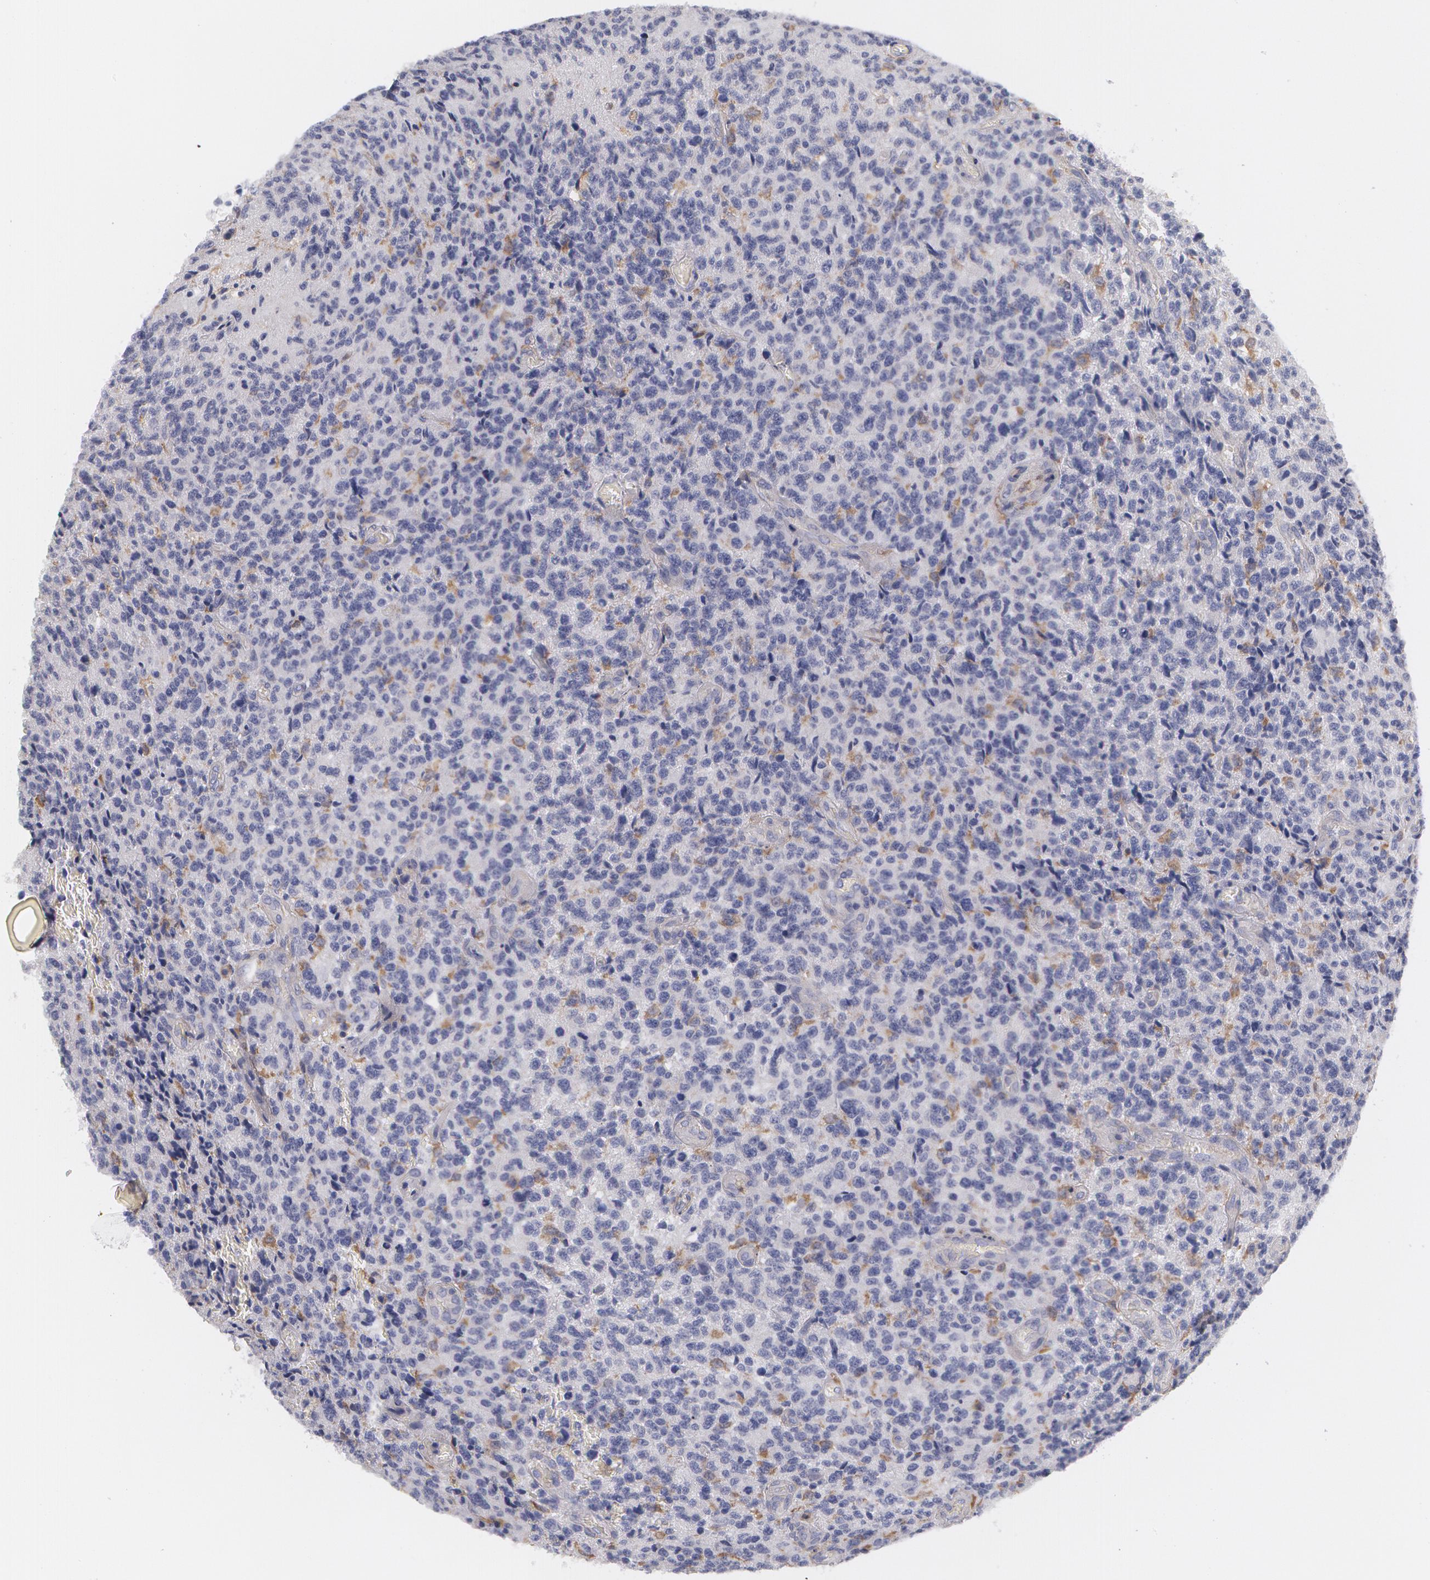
{"staining": {"intensity": "negative", "quantity": "none", "location": "none"}, "tissue": "glioma", "cell_type": "Tumor cells", "image_type": "cancer", "snomed": [{"axis": "morphology", "description": "Glioma, malignant, High grade"}, {"axis": "topography", "description": "Brain"}], "caption": "Immunohistochemical staining of human glioma reveals no significant staining in tumor cells. Nuclei are stained in blue.", "gene": "SYK", "patient": {"sex": "male", "age": 36}}